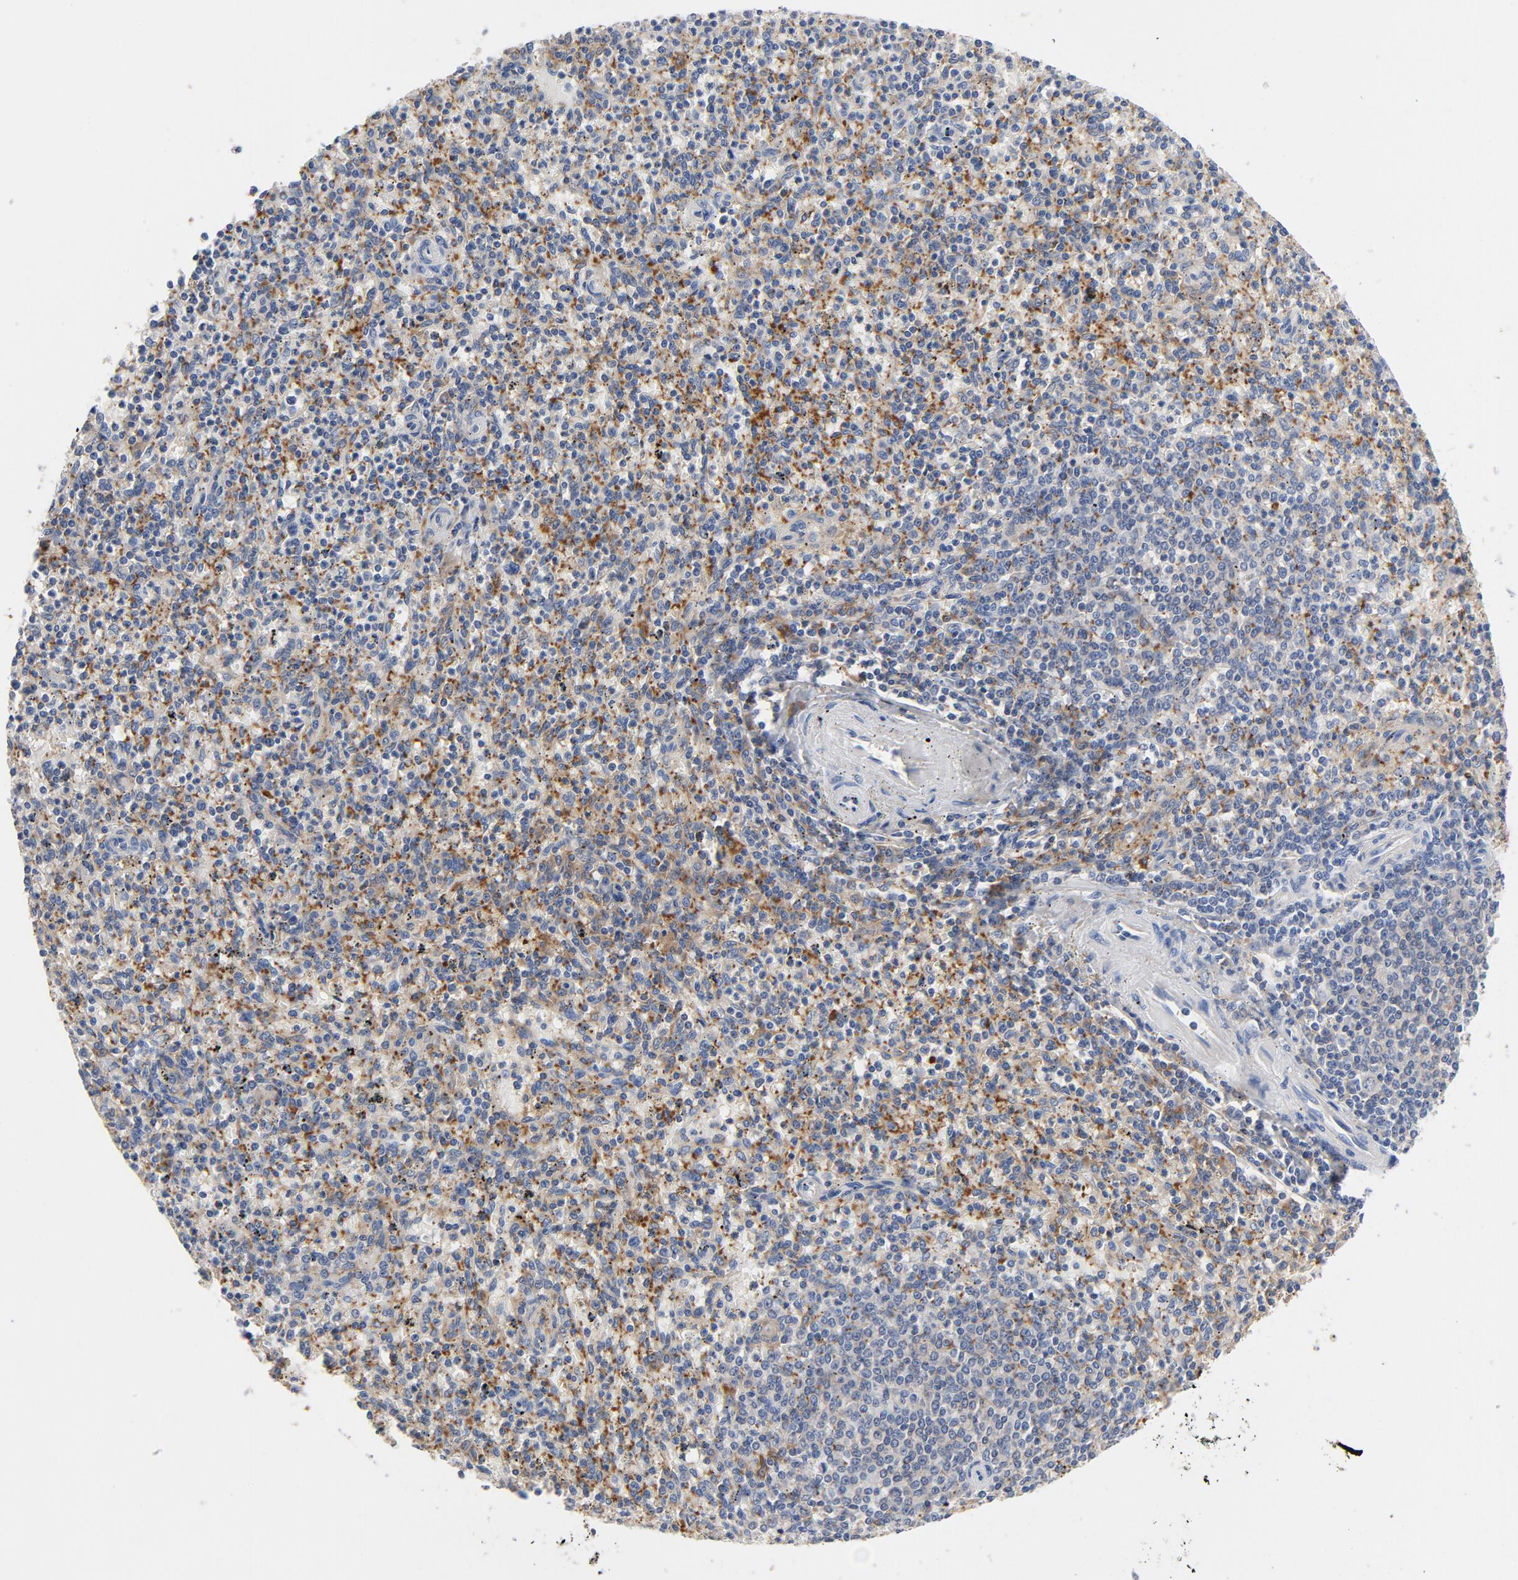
{"staining": {"intensity": "moderate", "quantity": "25%-75%", "location": "cytoplasmic/membranous"}, "tissue": "spleen", "cell_type": "Cells in red pulp", "image_type": "normal", "snomed": [{"axis": "morphology", "description": "Normal tissue, NOS"}, {"axis": "topography", "description": "Spleen"}], "caption": "Protein staining of normal spleen demonstrates moderate cytoplasmic/membranous expression in about 25%-75% of cells in red pulp. (IHC, brightfield microscopy, high magnification).", "gene": "SRC", "patient": {"sex": "male", "age": 72}}